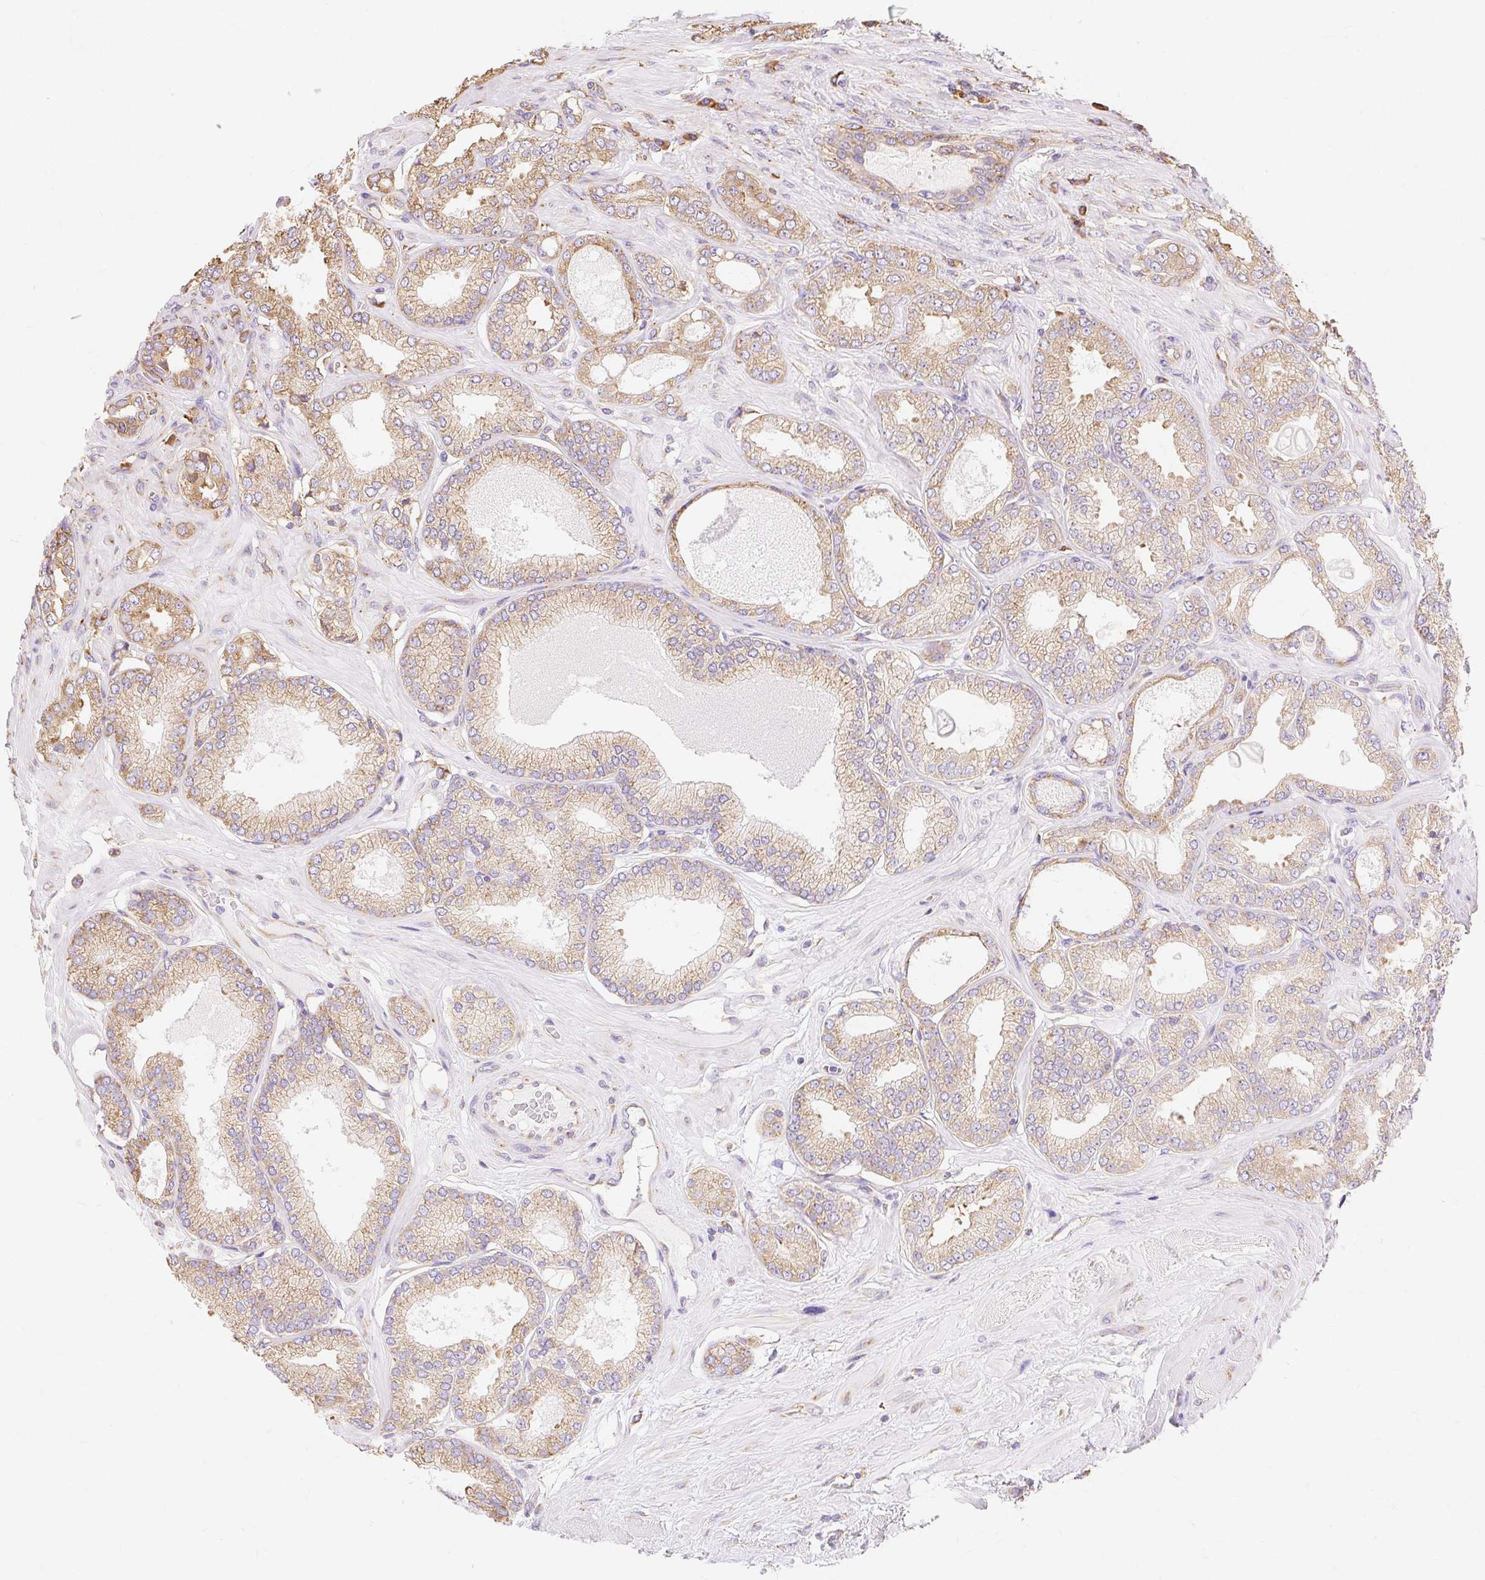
{"staining": {"intensity": "weak", "quantity": ">75%", "location": "cytoplasmic/membranous"}, "tissue": "prostate cancer", "cell_type": "Tumor cells", "image_type": "cancer", "snomed": [{"axis": "morphology", "description": "Adenocarcinoma, High grade"}, {"axis": "topography", "description": "Prostate"}], "caption": "Adenocarcinoma (high-grade) (prostate) tissue shows weak cytoplasmic/membranous expression in approximately >75% of tumor cells, visualized by immunohistochemistry. Ihc stains the protein in brown and the nuclei are stained blue.", "gene": "RPS17", "patient": {"sex": "male", "age": 68}}